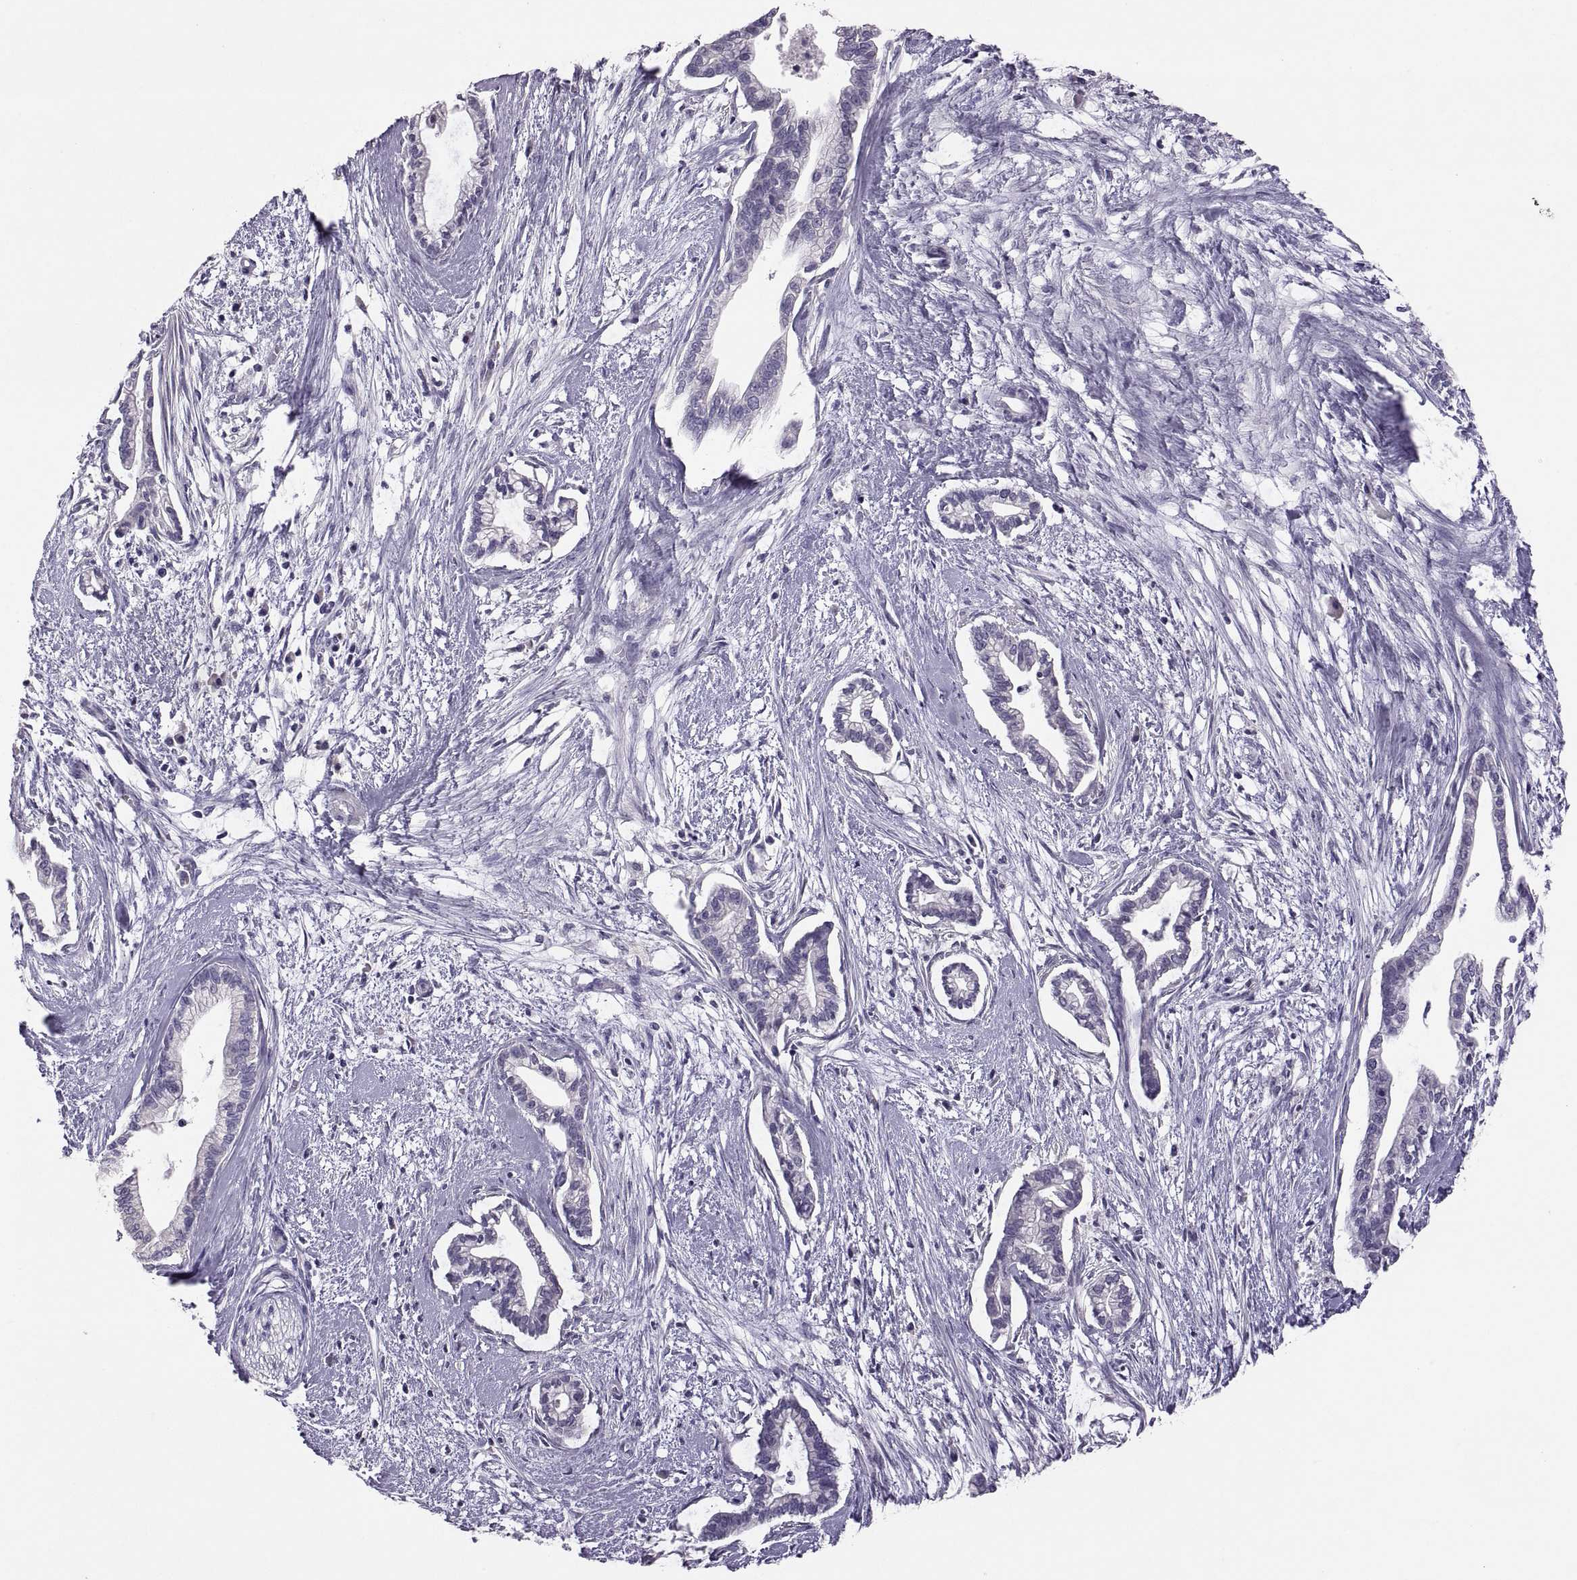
{"staining": {"intensity": "negative", "quantity": "none", "location": "none"}, "tissue": "cervical cancer", "cell_type": "Tumor cells", "image_type": "cancer", "snomed": [{"axis": "morphology", "description": "Adenocarcinoma, NOS"}, {"axis": "topography", "description": "Cervix"}], "caption": "This is an IHC photomicrograph of cervical cancer. There is no positivity in tumor cells.", "gene": "TBX19", "patient": {"sex": "female", "age": 62}}